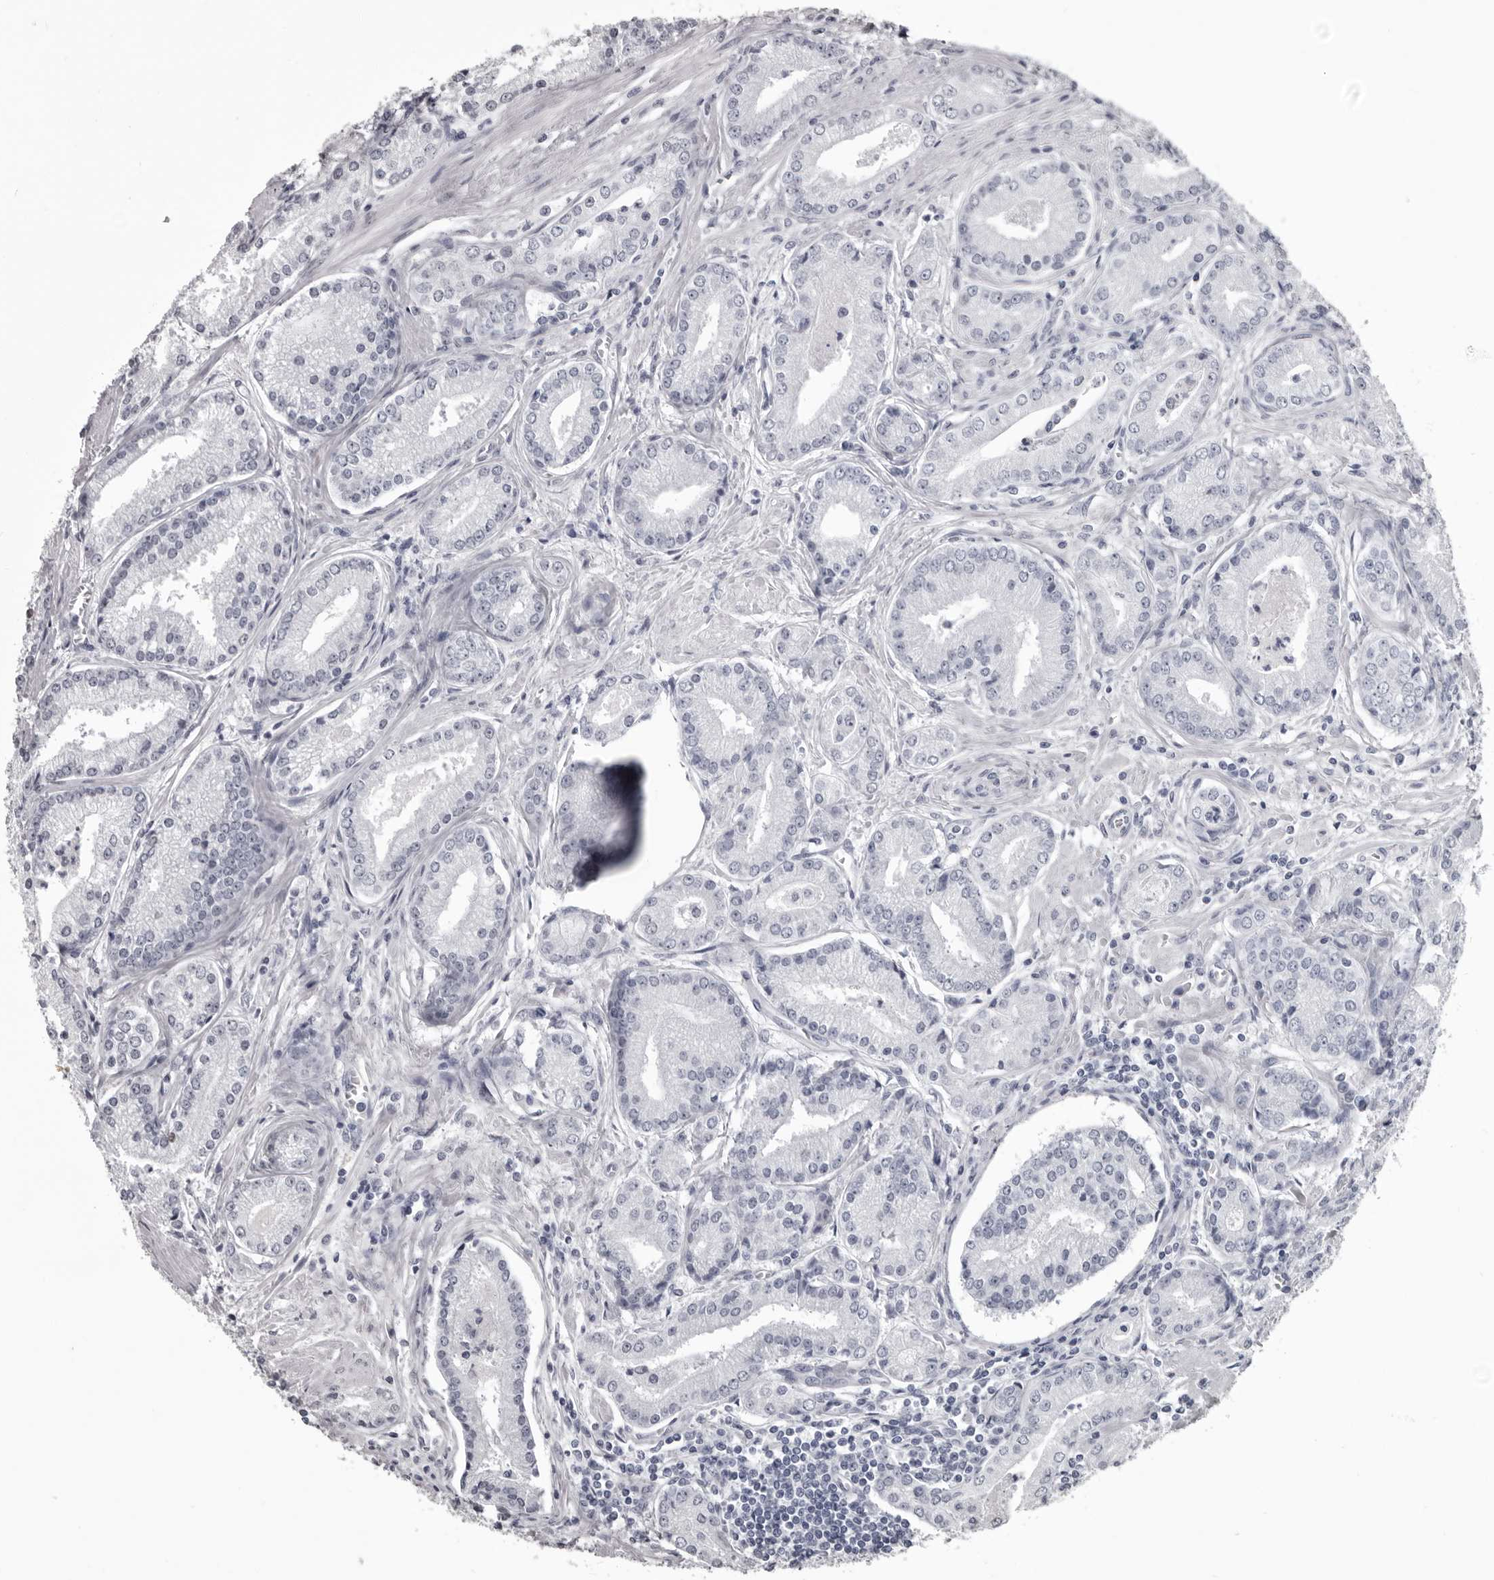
{"staining": {"intensity": "weak", "quantity": "<25%", "location": "nuclear"}, "tissue": "prostate cancer", "cell_type": "Tumor cells", "image_type": "cancer", "snomed": [{"axis": "morphology", "description": "Adenocarcinoma, Low grade"}, {"axis": "topography", "description": "Prostate"}], "caption": "A micrograph of prostate cancer stained for a protein exhibits no brown staining in tumor cells.", "gene": "NUMA1", "patient": {"sex": "male", "age": 54}}